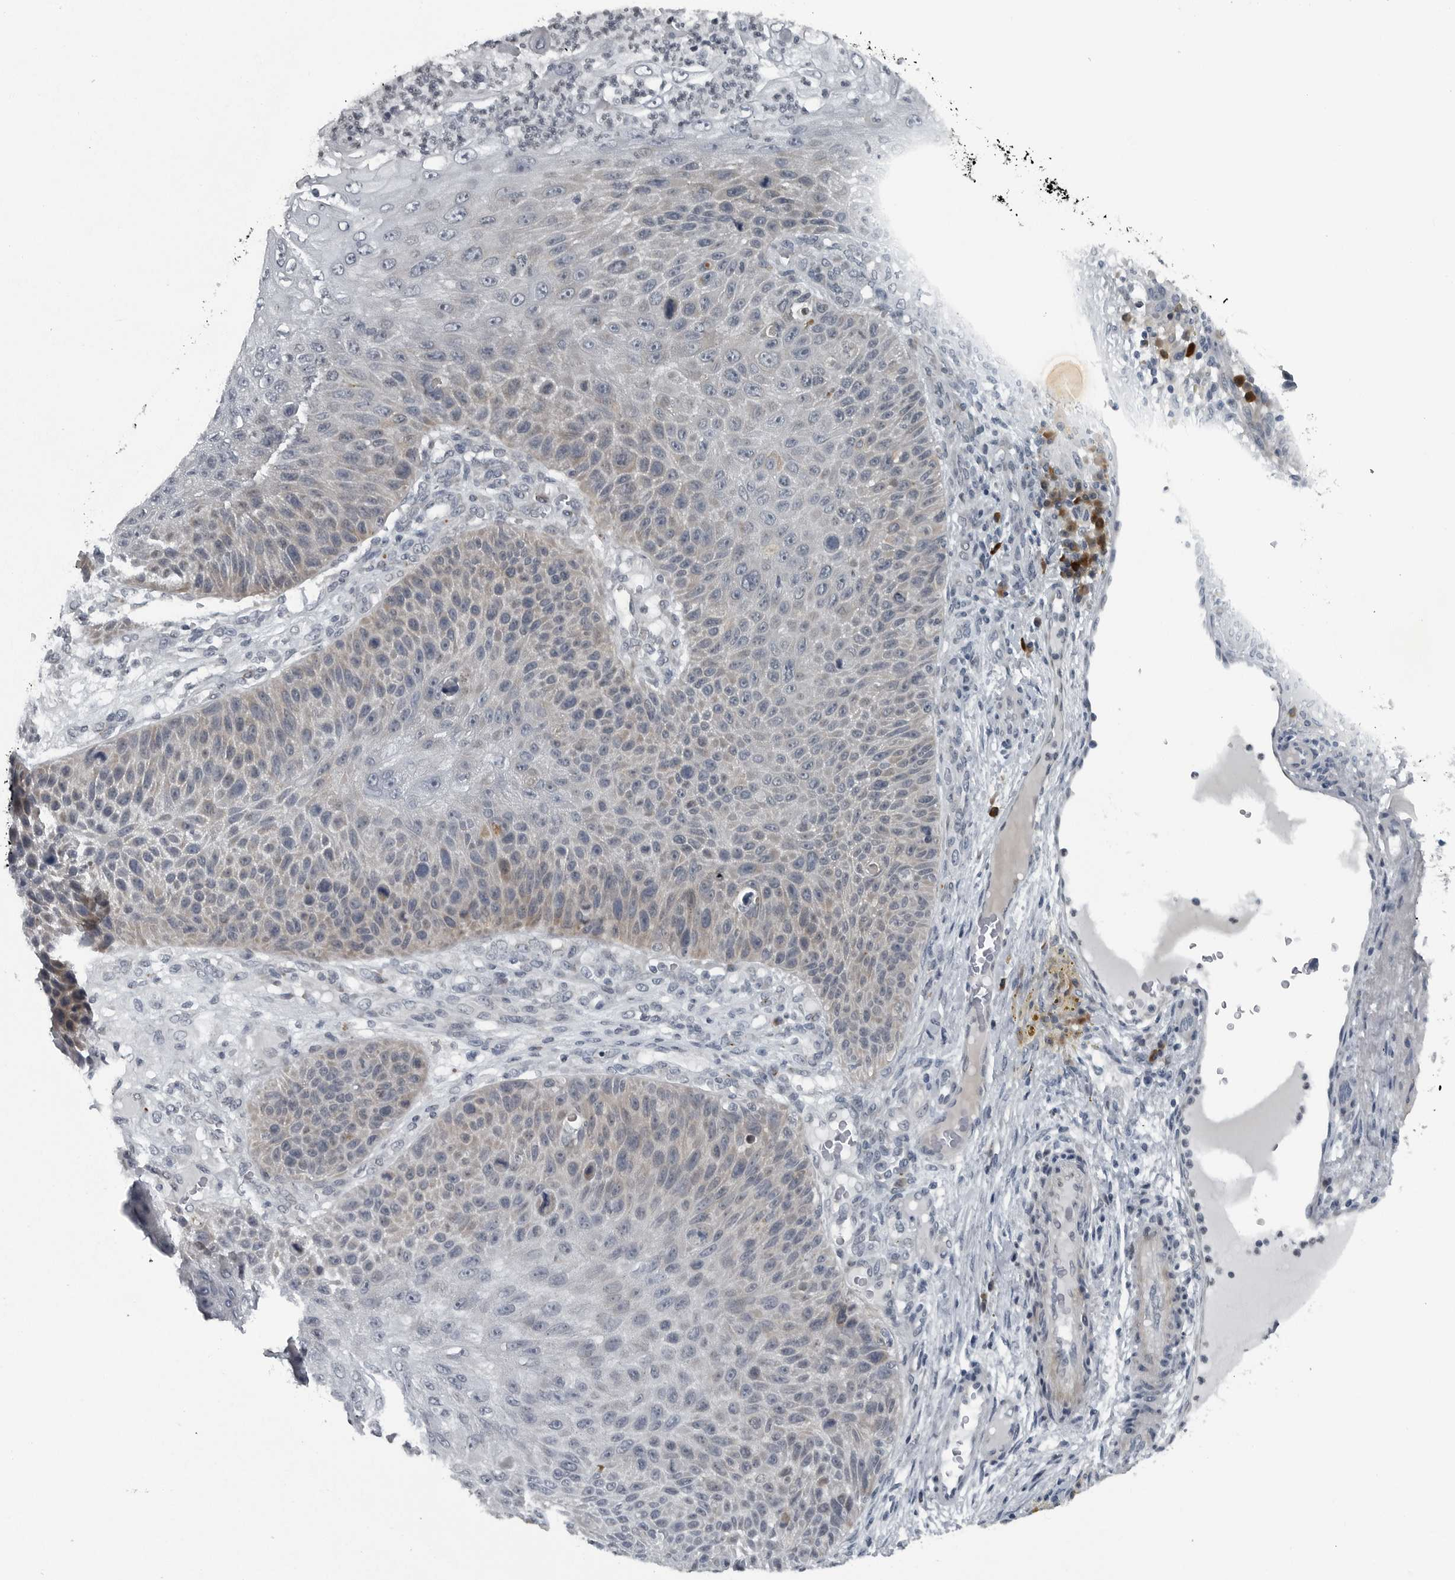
{"staining": {"intensity": "weak", "quantity": "<25%", "location": "cytoplasmic/membranous"}, "tissue": "skin cancer", "cell_type": "Tumor cells", "image_type": "cancer", "snomed": [{"axis": "morphology", "description": "Squamous cell carcinoma, NOS"}, {"axis": "topography", "description": "Skin"}], "caption": "Immunohistochemistry photomicrograph of skin cancer stained for a protein (brown), which shows no expression in tumor cells.", "gene": "DNAAF11", "patient": {"sex": "female", "age": 88}}